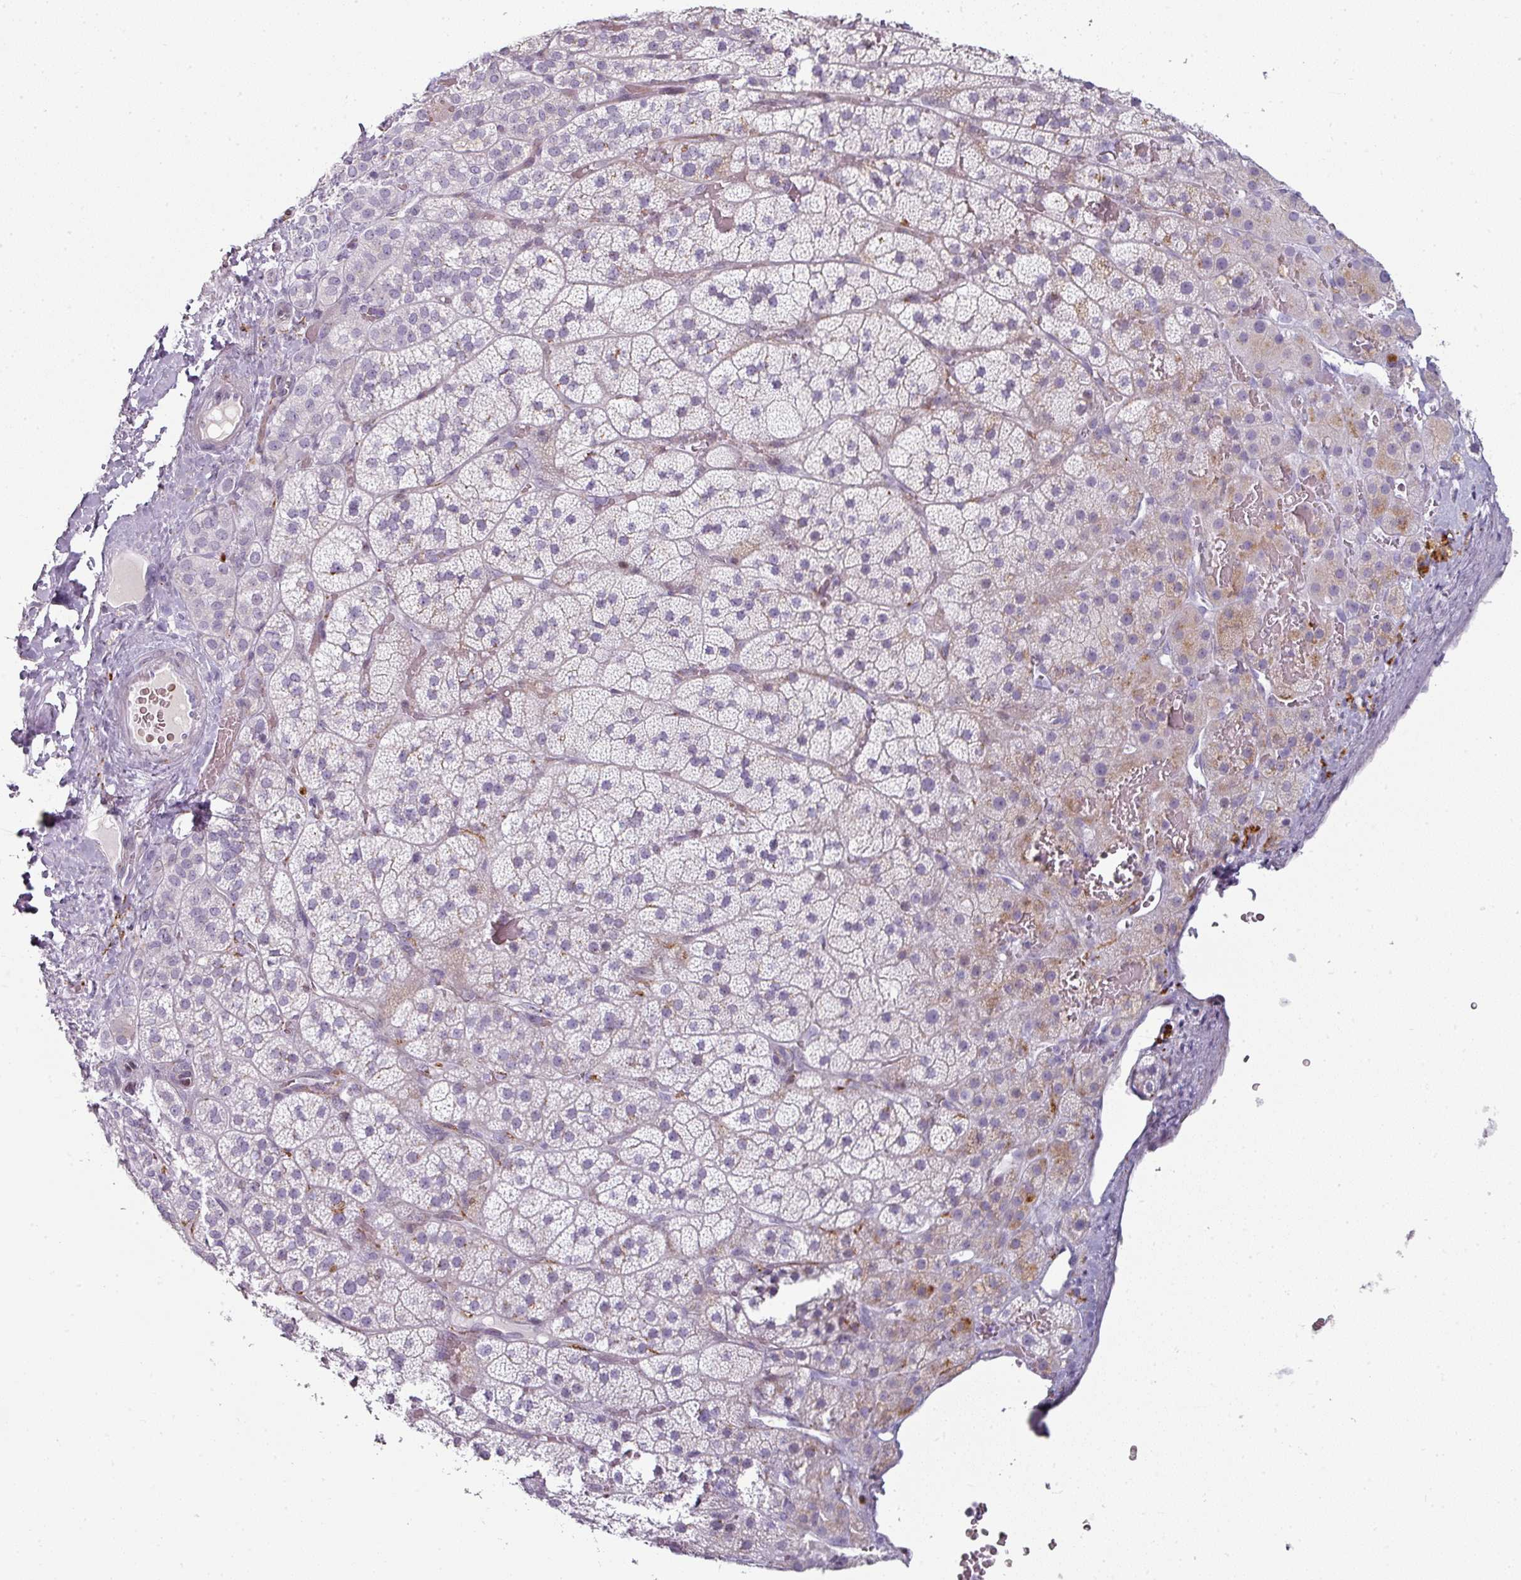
{"staining": {"intensity": "strong", "quantity": "<25%", "location": "cytoplasmic/membranous"}, "tissue": "adrenal gland", "cell_type": "Glandular cells", "image_type": "normal", "snomed": [{"axis": "morphology", "description": "Normal tissue, NOS"}, {"axis": "topography", "description": "Adrenal gland"}], "caption": "A micrograph of human adrenal gland stained for a protein exhibits strong cytoplasmic/membranous brown staining in glandular cells.", "gene": "SYT8", "patient": {"sex": "male", "age": 57}}